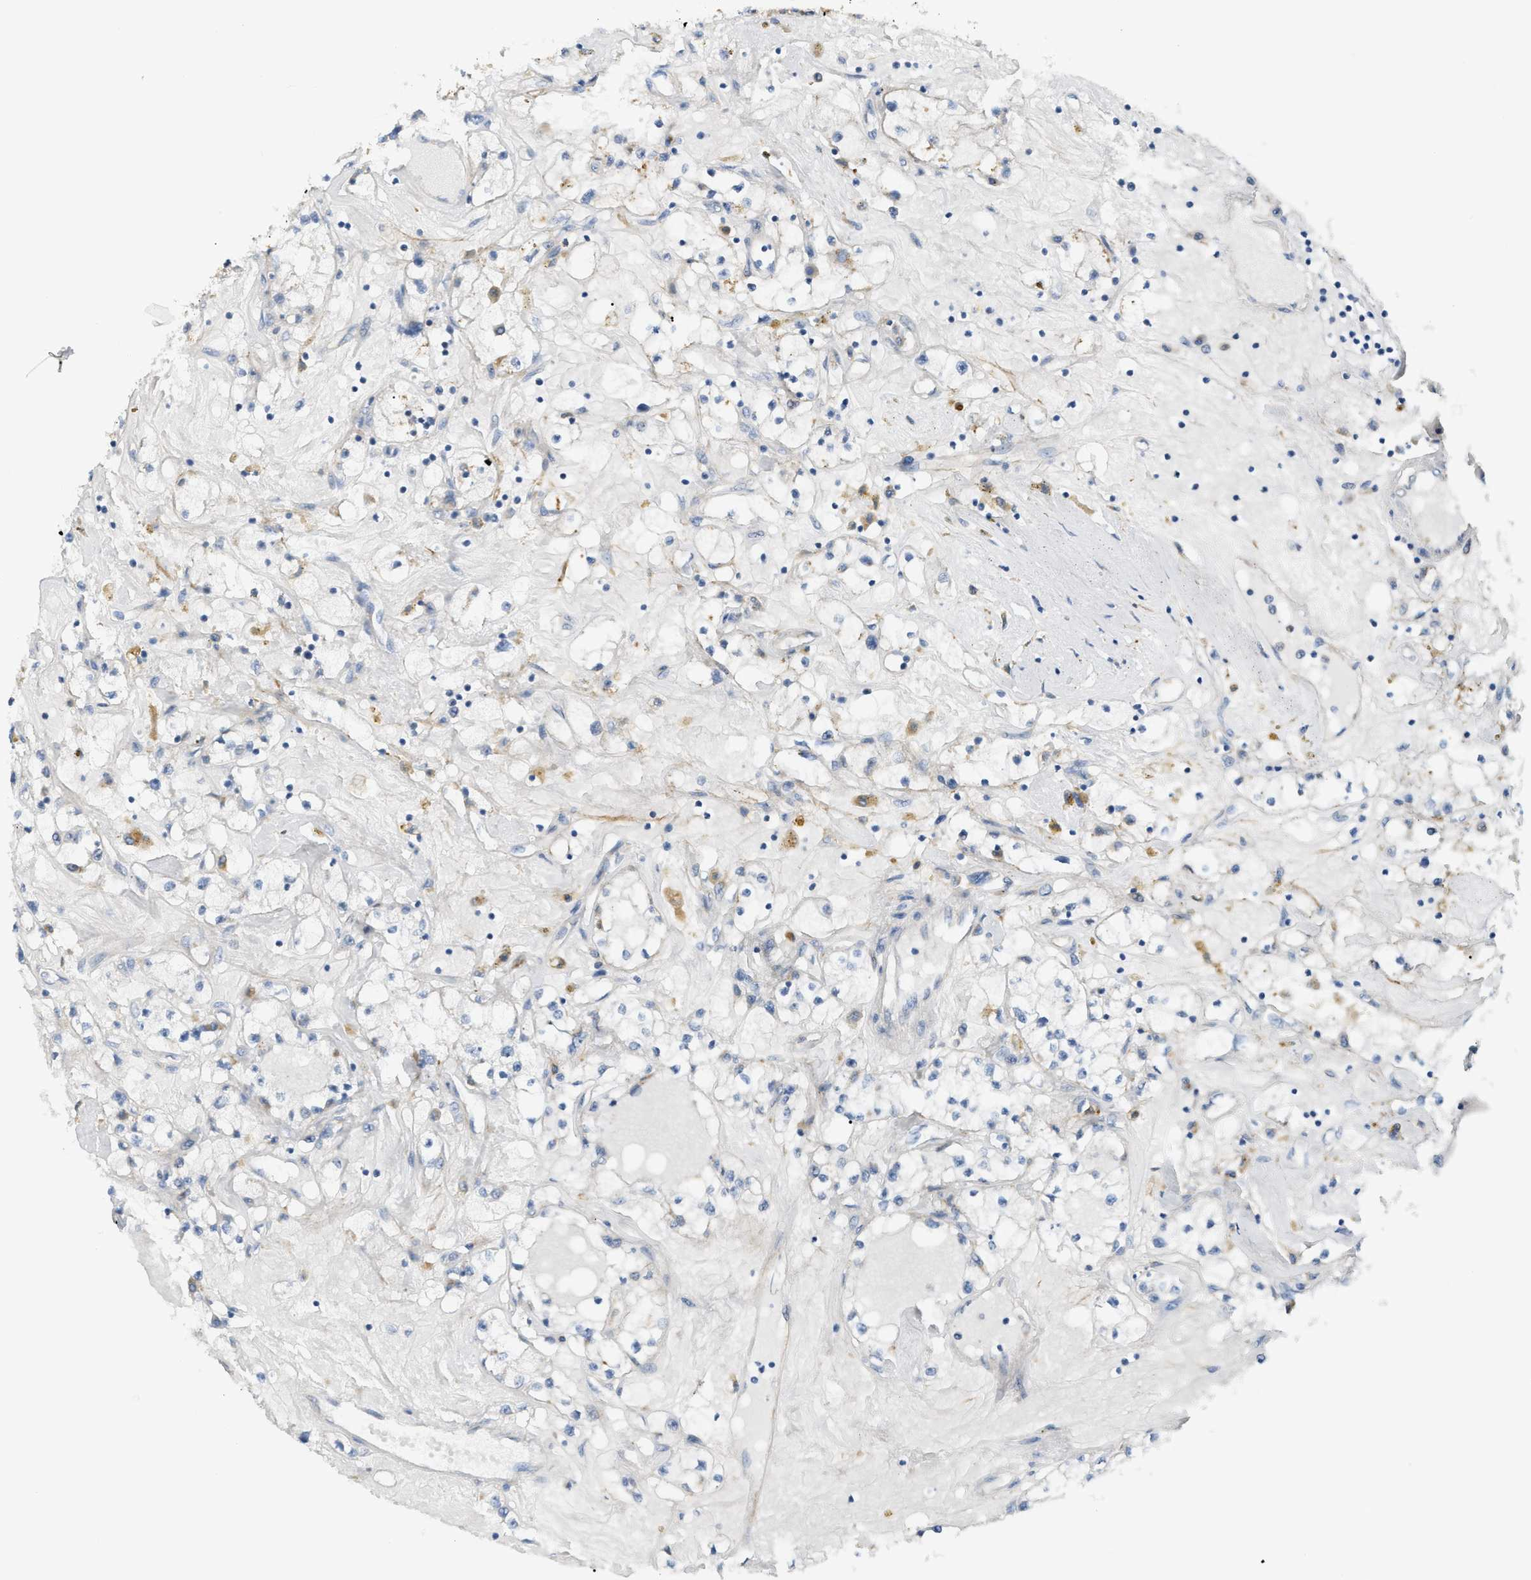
{"staining": {"intensity": "negative", "quantity": "none", "location": "none"}, "tissue": "renal cancer", "cell_type": "Tumor cells", "image_type": "cancer", "snomed": [{"axis": "morphology", "description": "Adenocarcinoma, NOS"}, {"axis": "topography", "description": "Kidney"}], "caption": "Photomicrograph shows no protein positivity in tumor cells of renal adenocarcinoma tissue. (DAB (3,3'-diaminobenzidine) immunohistochemistry (IHC) visualized using brightfield microscopy, high magnification).", "gene": "LMBRD1", "patient": {"sex": "male", "age": 56}}